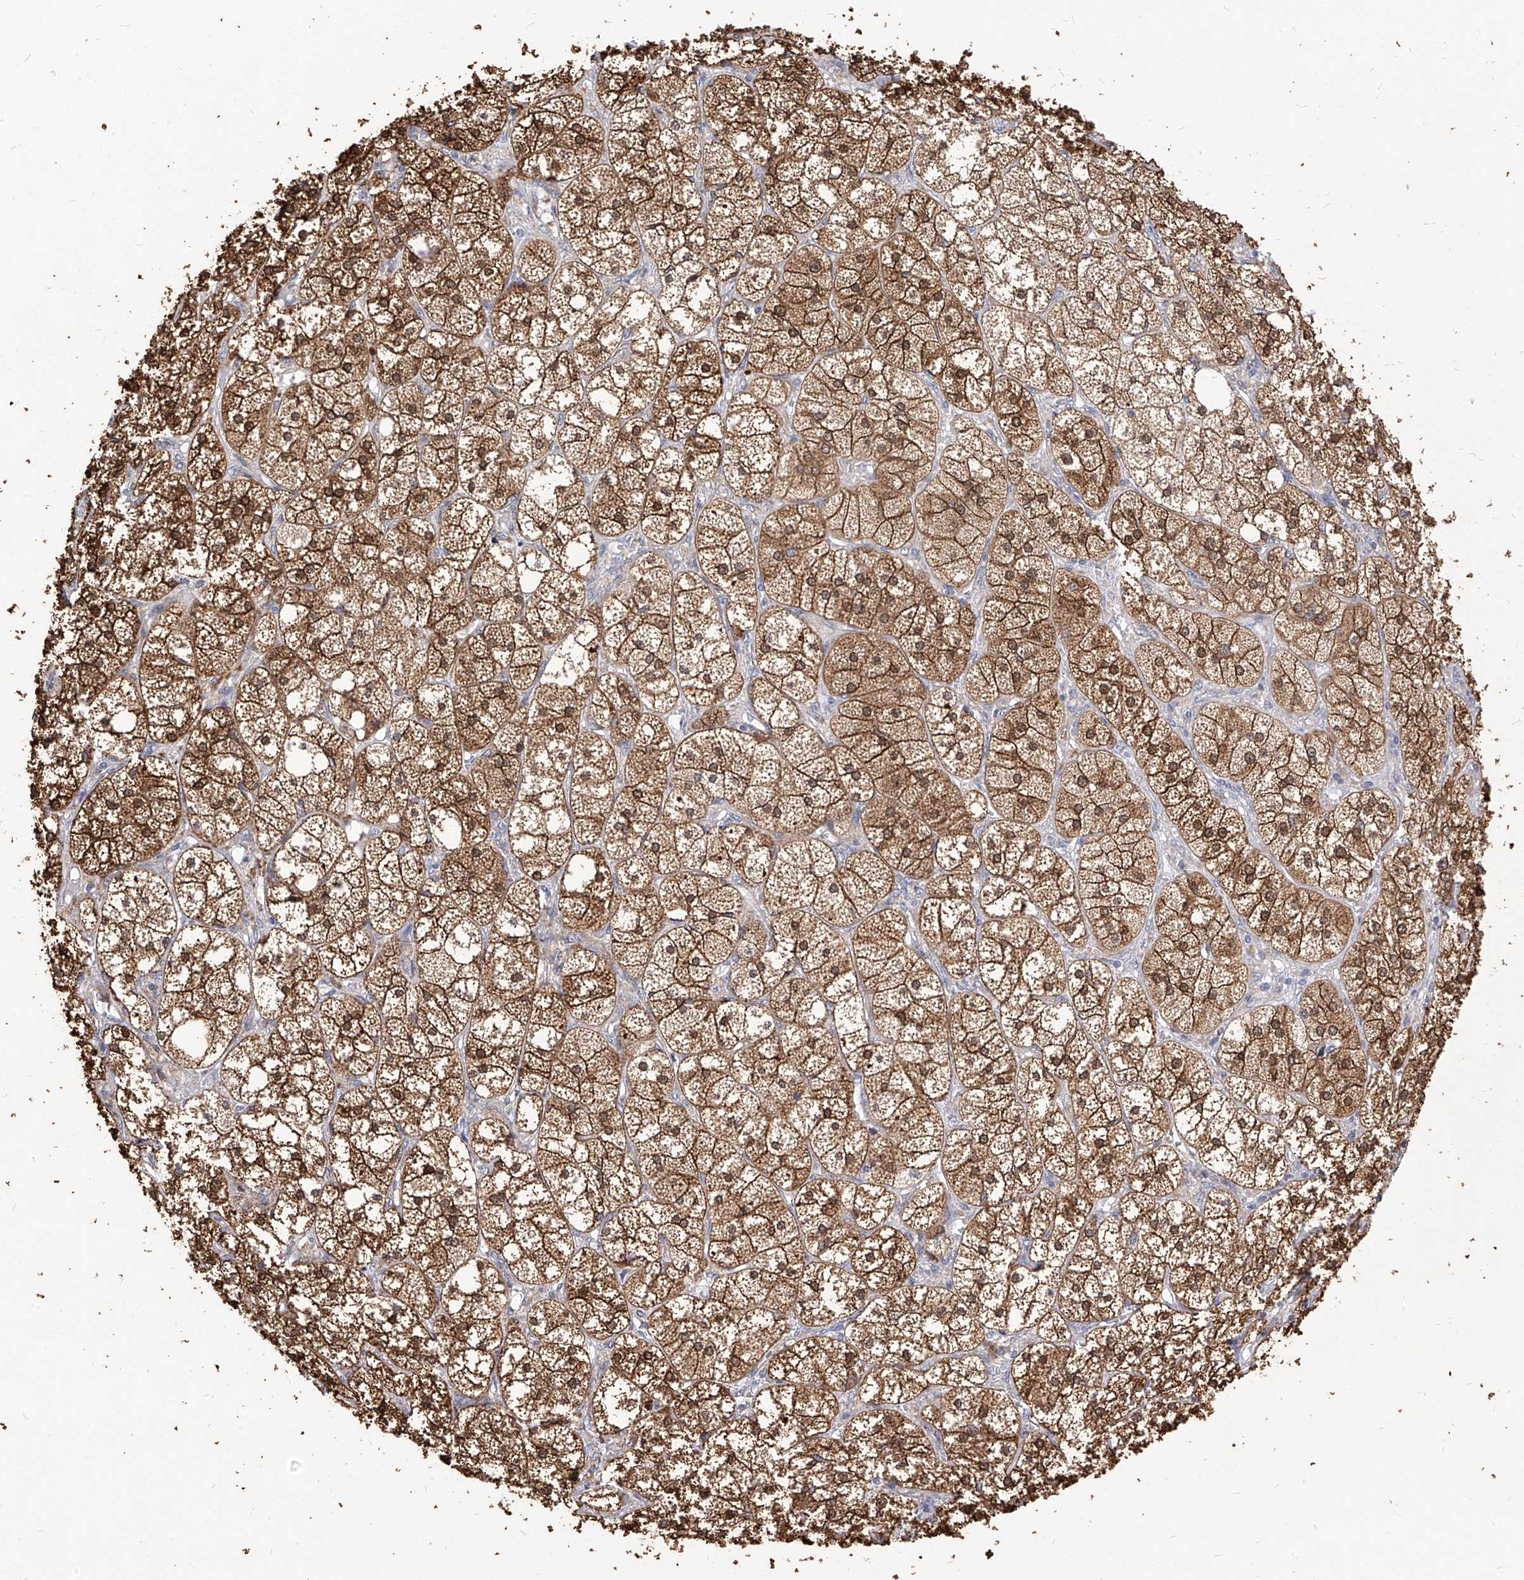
{"staining": {"intensity": "strong", "quantity": ">75%", "location": "cytoplasmic/membranous"}, "tissue": "adrenal gland", "cell_type": "Glandular cells", "image_type": "normal", "snomed": [{"axis": "morphology", "description": "Normal tissue, NOS"}, {"axis": "topography", "description": "Adrenal gland"}], "caption": "IHC staining of benign adrenal gland, which exhibits high levels of strong cytoplasmic/membranous positivity in about >75% of glandular cells indicating strong cytoplasmic/membranous protein positivity. The staining was performed using DAB (3,3'-diaminobenzidine) (brown) for protein detection and nuclei were counterstained in hematoxylin (blue).", "gene": "TTLL8", "patient": {"sex": "female", "age": 61}}